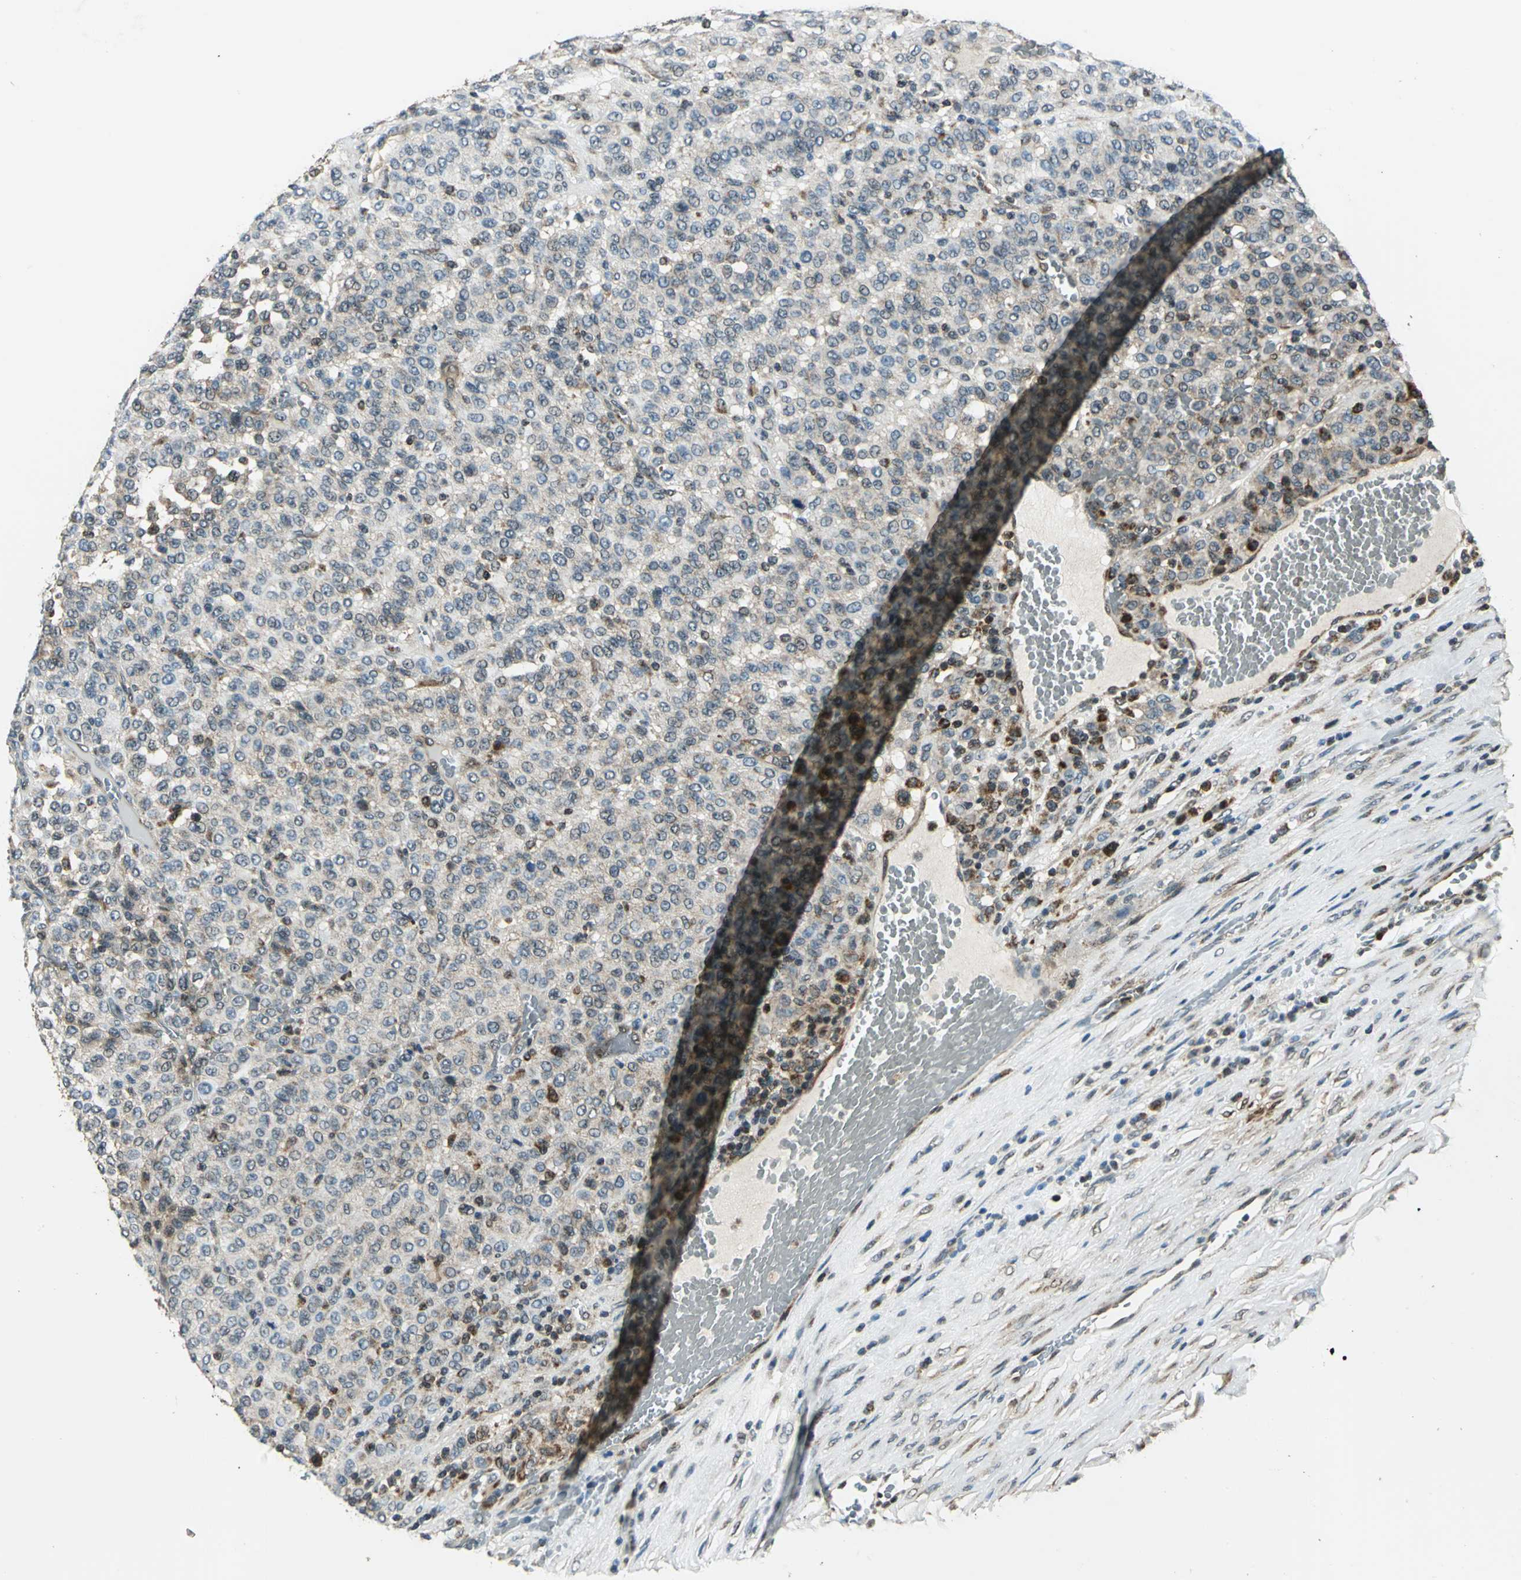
{"staining": {"intensity": "moderate", "quantity": ">75%", "location": "cytoplasmic/membranous"}, "tissue": "melanoma", "cell_type": "Tumor cells", "image_type": "cancer", "snomed": [{"axis": "morphology", "description": "Malignant melanoma, Metastatic site"}, {"axis": "topography", "description": "Pancreas"}], "caption": "Human melanoma stained with a brown dye exhibits moderate cytoplasmic/membranous positive staining in about >75% of tumor cells.", "gene": "NUDT2", "patient": {"sex": "female", "age": 30}}